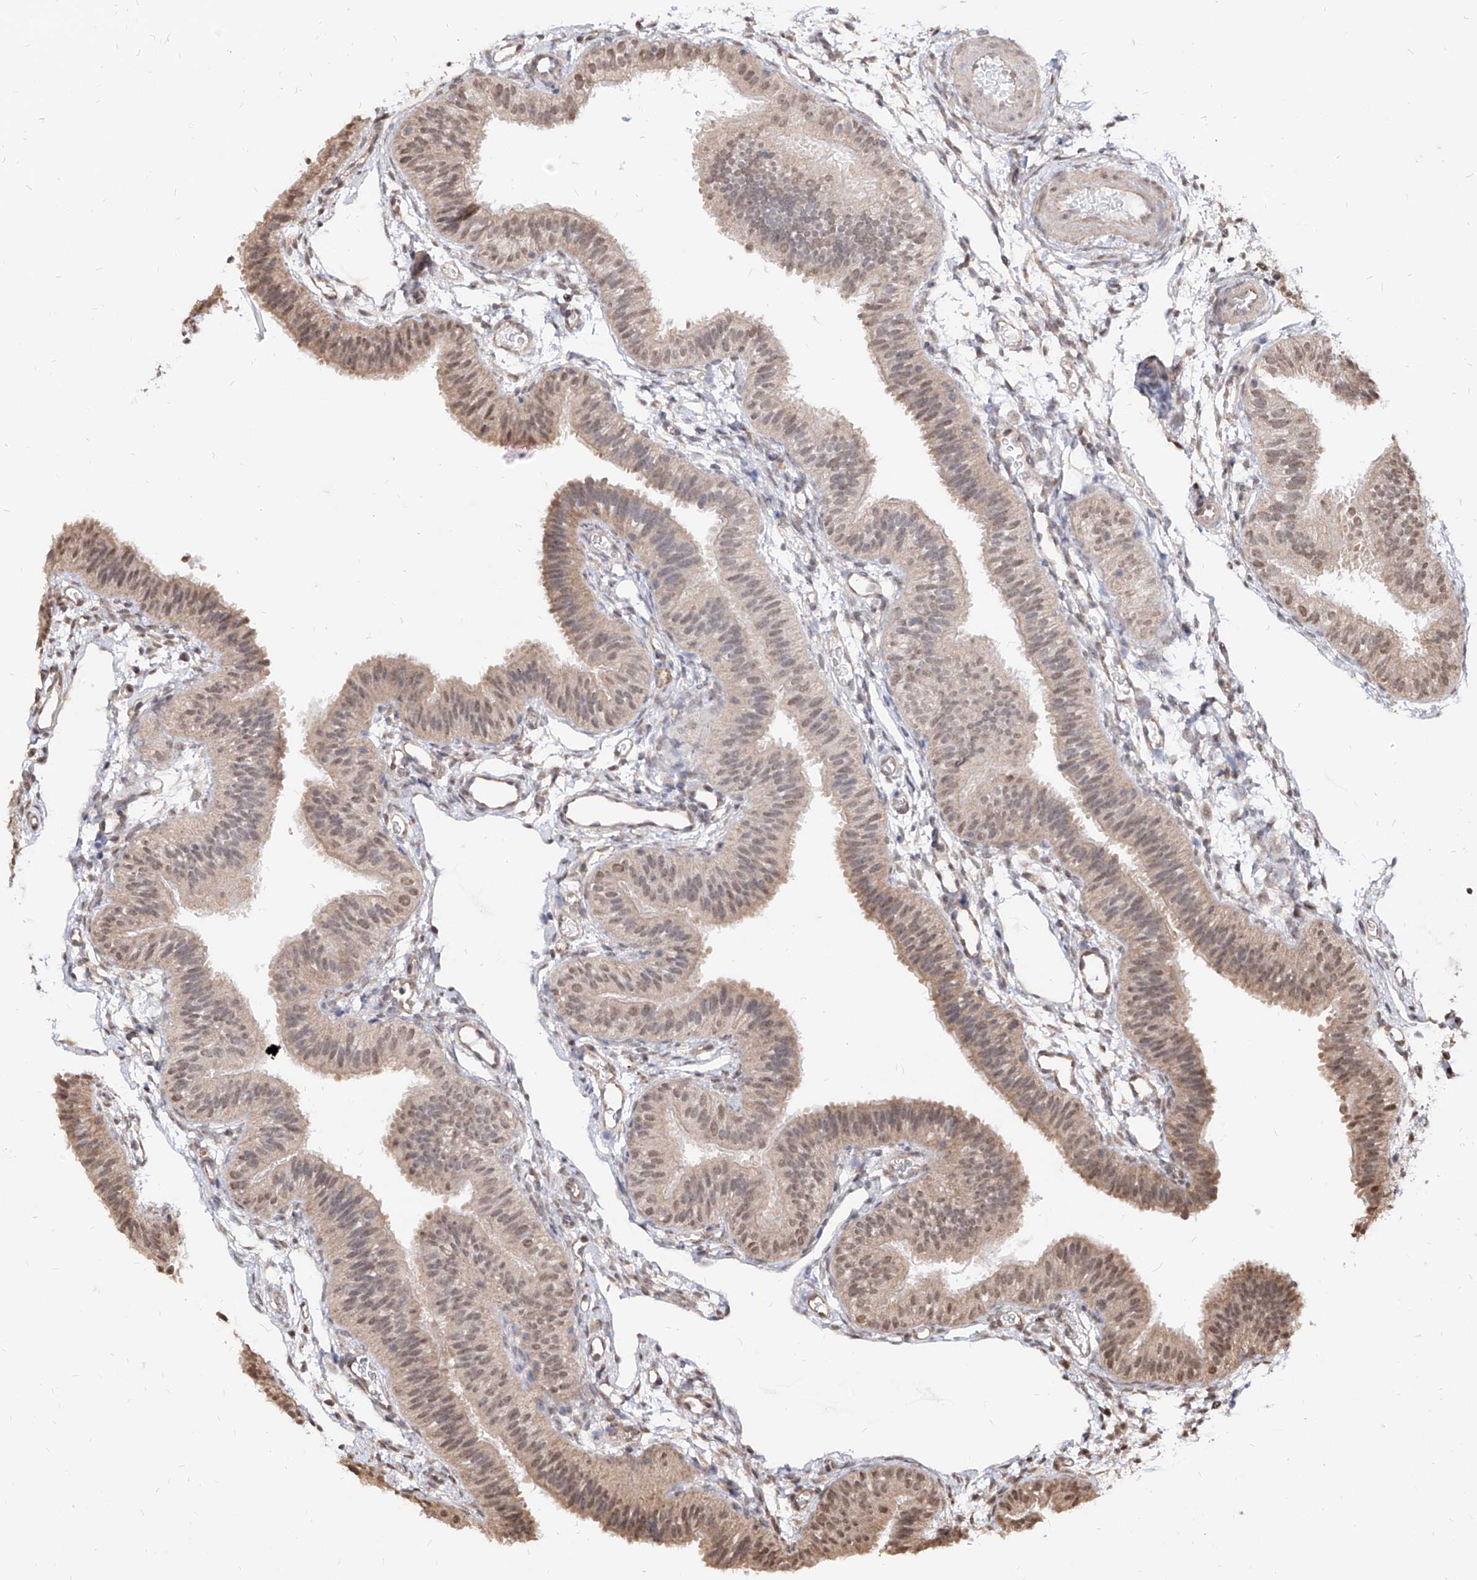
{"staining": {"intensity": "moderate", "quantity": ">75%", "location": "cytoplasmic/membranous,nuclear"}, "tissue": "fallopian tube", "cell_type": "Glandular cells", "image_type": "normal", "snomed": [{"axis": "morphology", "description": "Normal tissue, NOS"}, {"axis": "topography", "description": "Fallopian tube"}], "caption": "A high-resolution image shows immunohistochemistry (IHC) staining of normal fallopian tube, which demonstrates moderate cytoplasmic/membranous,nuclear positivity in about >75% of glandular cells.", "gene": "C8orf82", "patient": {"sex": "female", "age": 35}}